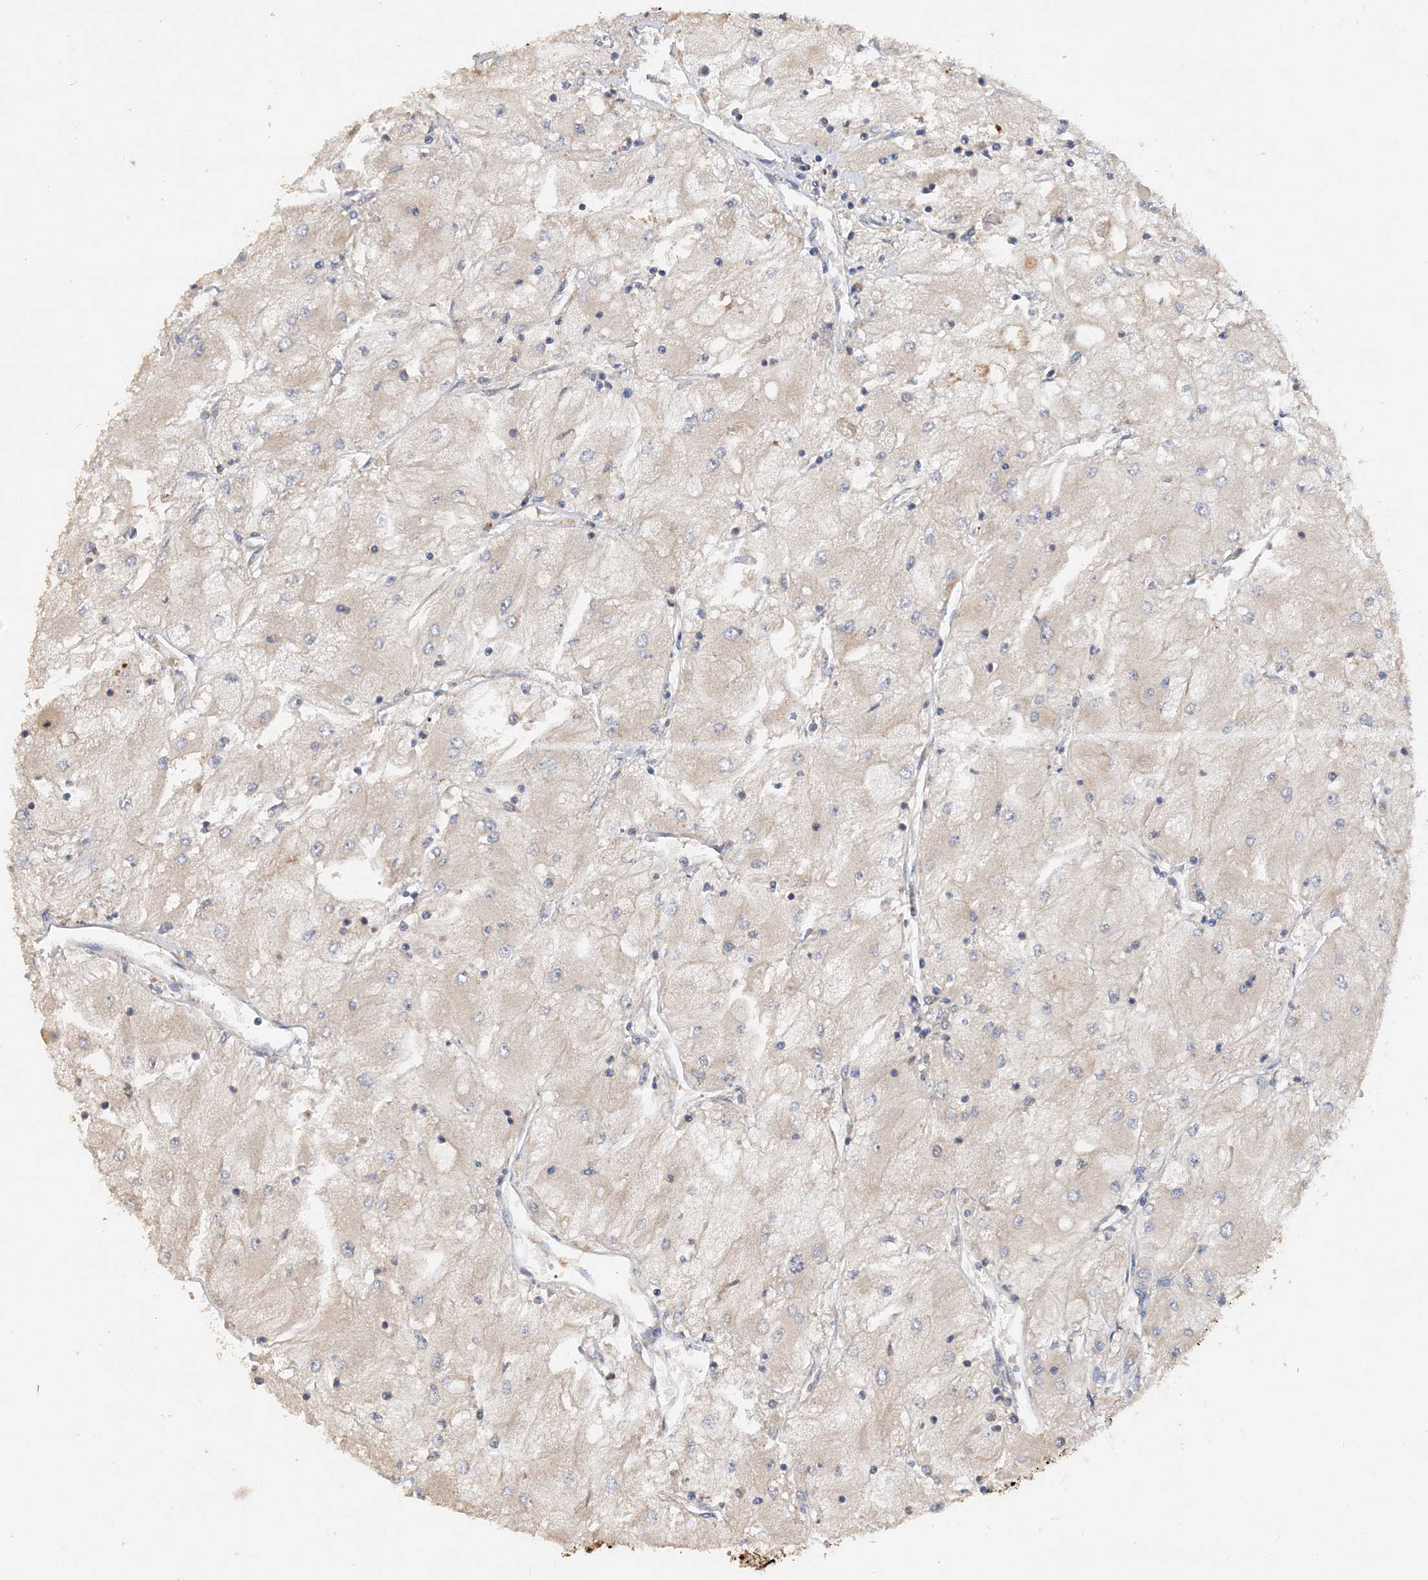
{"staining": {"intensity": "weak", "quantity": "25%-75%", "location": "cytoplasmic/membranous"}, "tissue": "renal cancer", "cell_type": "Tumor cells", "image_type": "cancer", "snomed": [{"axis": "morphology", "description": "Adenocarcinoma, NOS"}, {"axis": "topography", "description": "Kidney"}], "caption": "This image demonstrates IHC staining of human renal cancer, with low weak cytoplasmic/membranous expression in approximately 25%-75% of tumor cells.", "gene": "GRINA", "patient": {"sex": "male", "age": 80}}